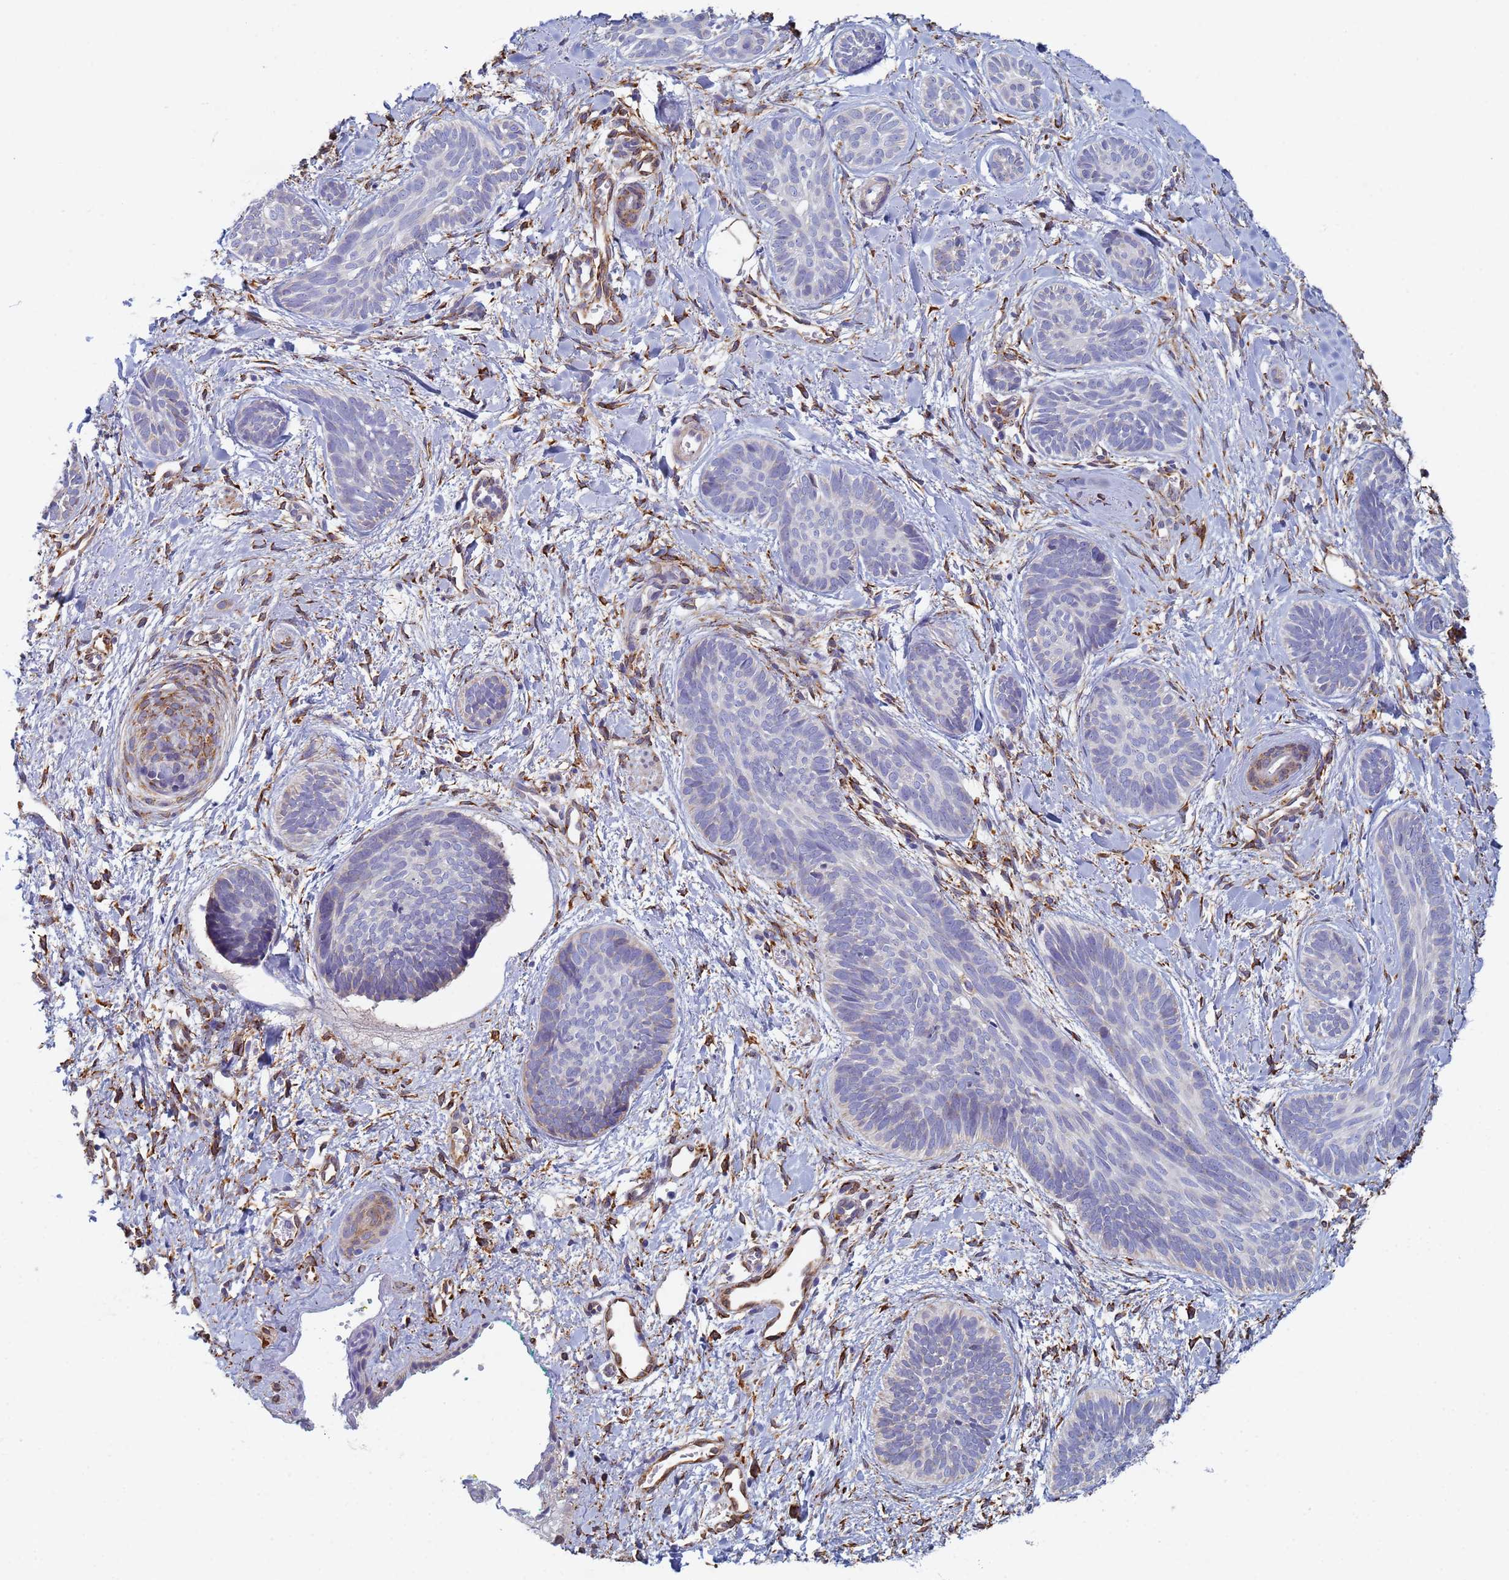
{"staining": {"intensity": "negative", "quantity": "none", "location": "none"}, "tissue": "skin cancer", "cell_type": "Tumor cells", "image_type": "cancer", "snomed": [{"axis": "morphology", "description": "Basal cell carcinoma"}, {"axis": "topography", "description": "Skin"}], "caption": "A high-resolution image shows immunohistochemistry staining of skin cancer, which shows no significant staining in tumor cells.", "gene": "GDAP2", "patient": {"sex": "female", "age": 81}}